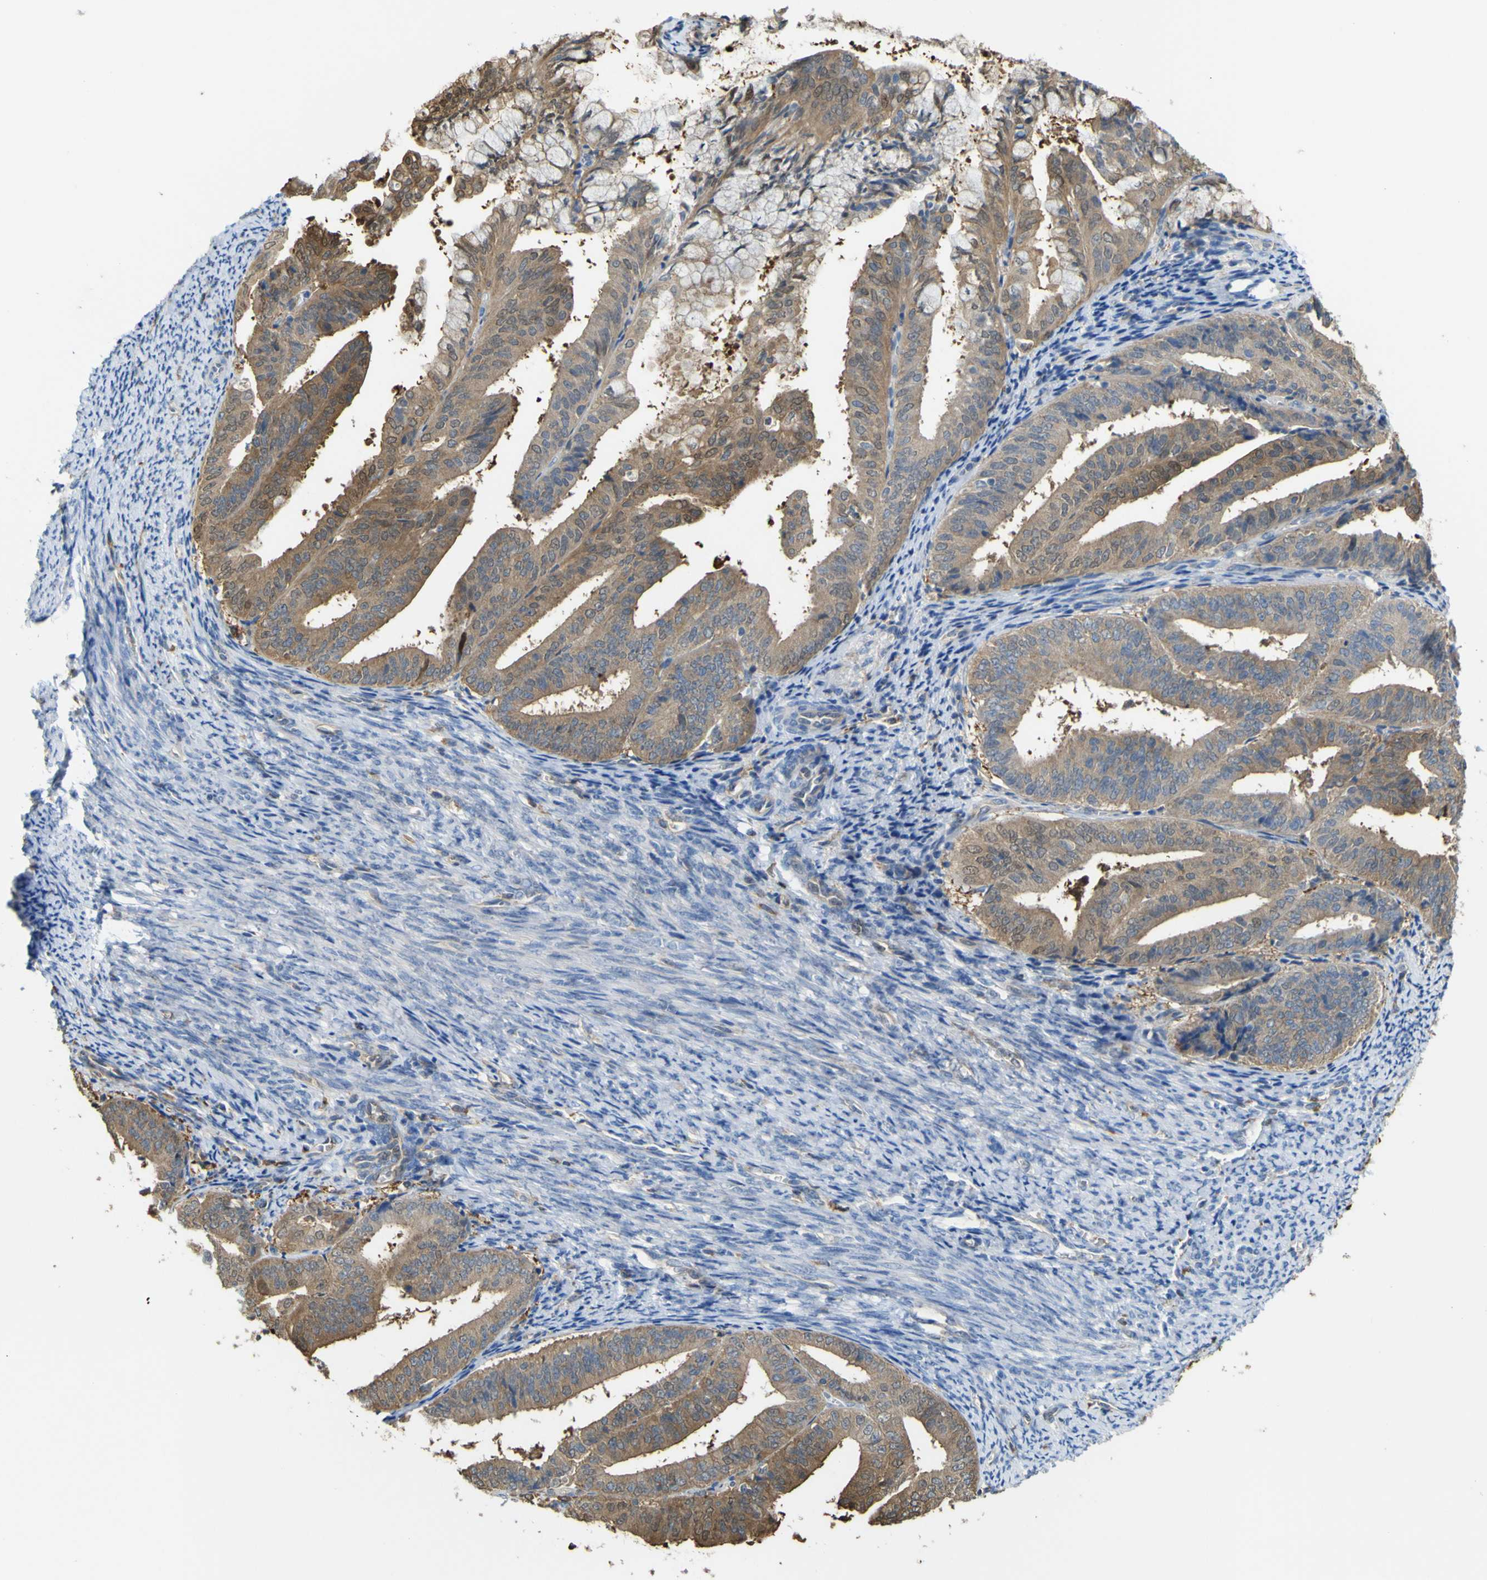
{"staining": {"intensity": "moderate", "quantity": ">75%", "location": "cytoplasmic/membranous,nuclear"}, "tissue": "endometrial cancer", "cell_type": "Tumor cells", "image_type": "cancer", "snomed": [{"axis": "morphology", "description": "Adenocarcinoma, NOS"}, {"axis": "topography", "description": "Endometrium"}], "caption": "The micrograph shows staining of endometrial adenocarcinoma, revealing moderate cytoplasmic/membranous and nuclear protein positivity (brown color) within tumor cells. (DAB (3,3'-diaminobenzidine) IHC, brown staining for protein, blue staining for nuclei).", "gene": "ABHD3", "patient": {"sex": "female", "age": 63}}